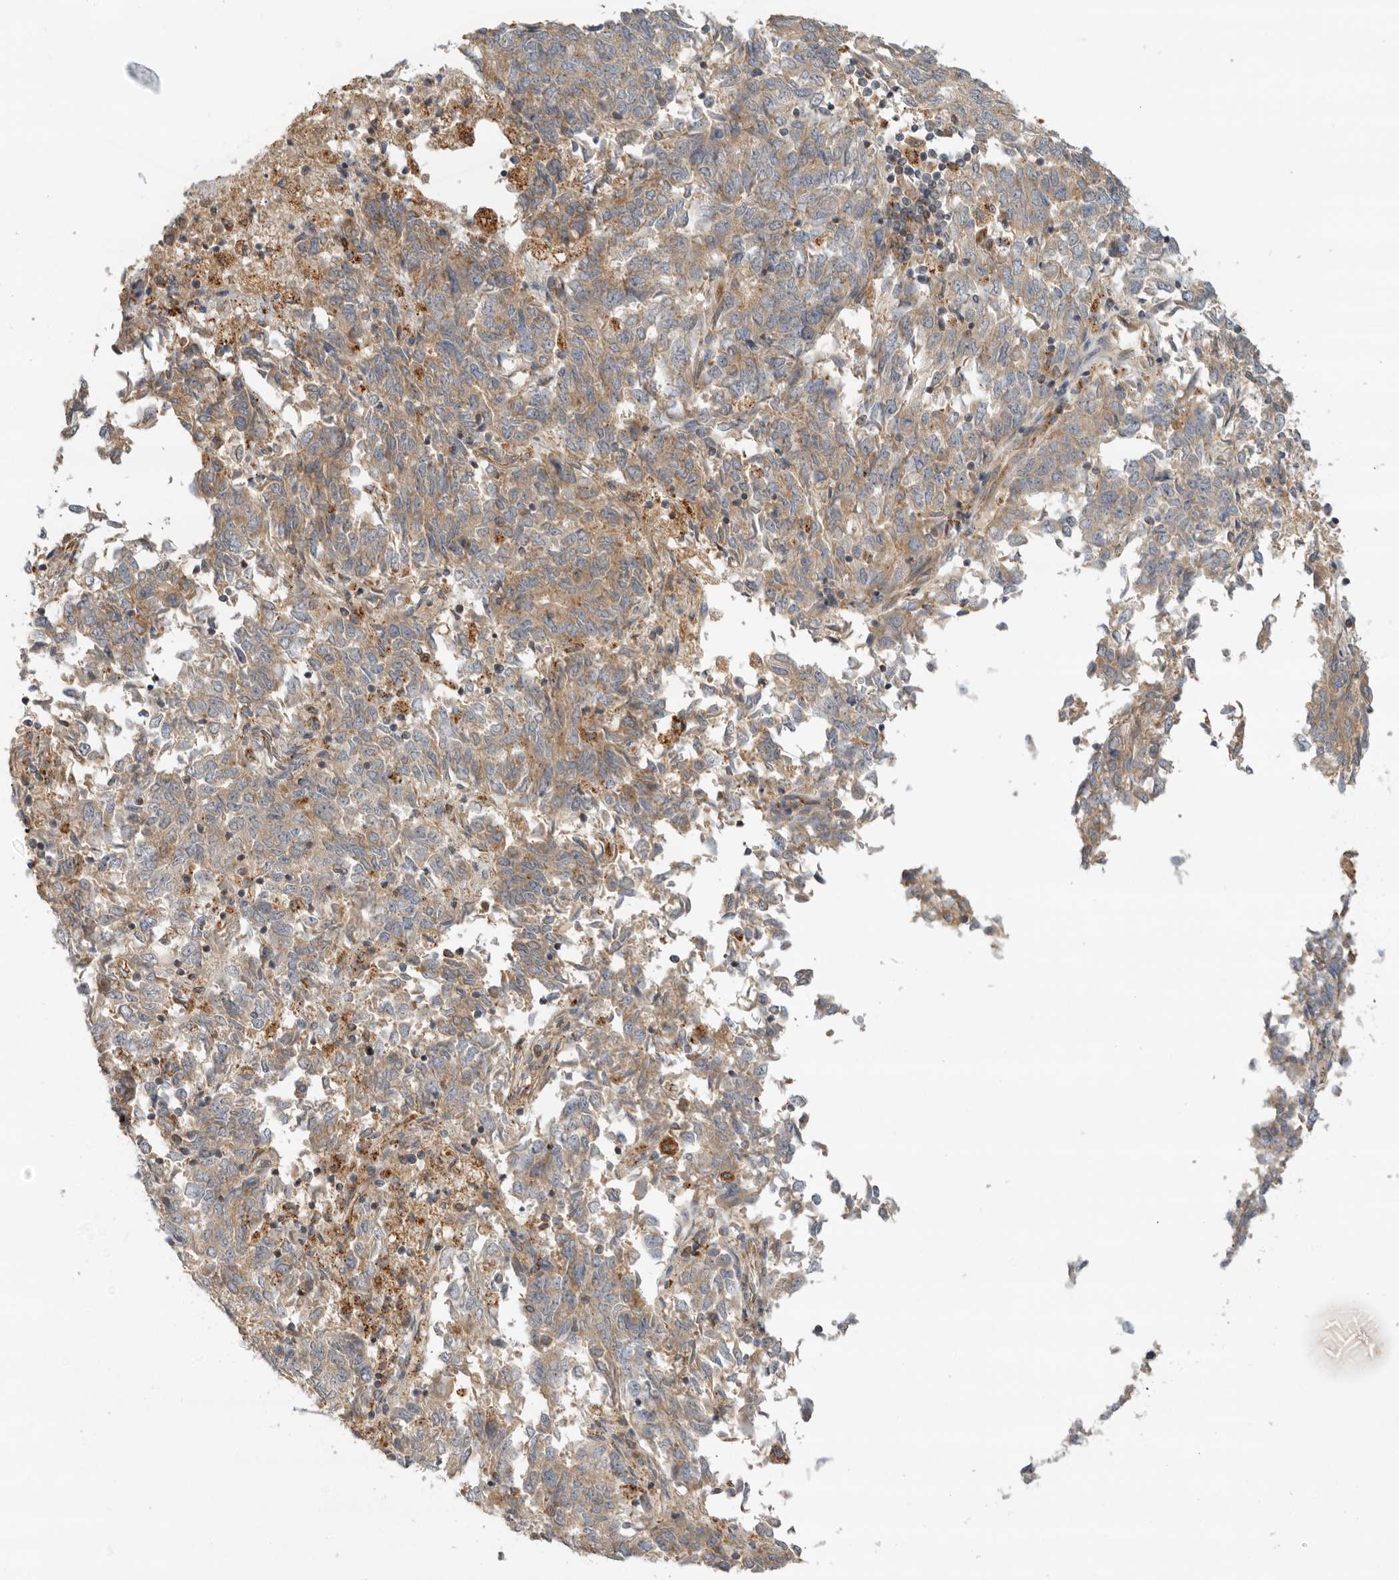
{"staining": {"intensity": "weak", "quantity": ">75%", "location": "cytoplasmic/membranous"}, "tissue": "endometrial cancer", "cell_type": "Tumor cells", "image_type": "cancer", "snomed": [{"axis": "morphology", "description": "Adenocarcinoma, NOS"}, {"axis": "topography", "description": "Endometrium"}], "caption": "Protein staining reveals weak cytoplasmic/membranous expression in about >75% of tumor cells in endometrial adenocarcinoma.", "gene": "GNE", "patient": {"sex": "female", "age": 80}}